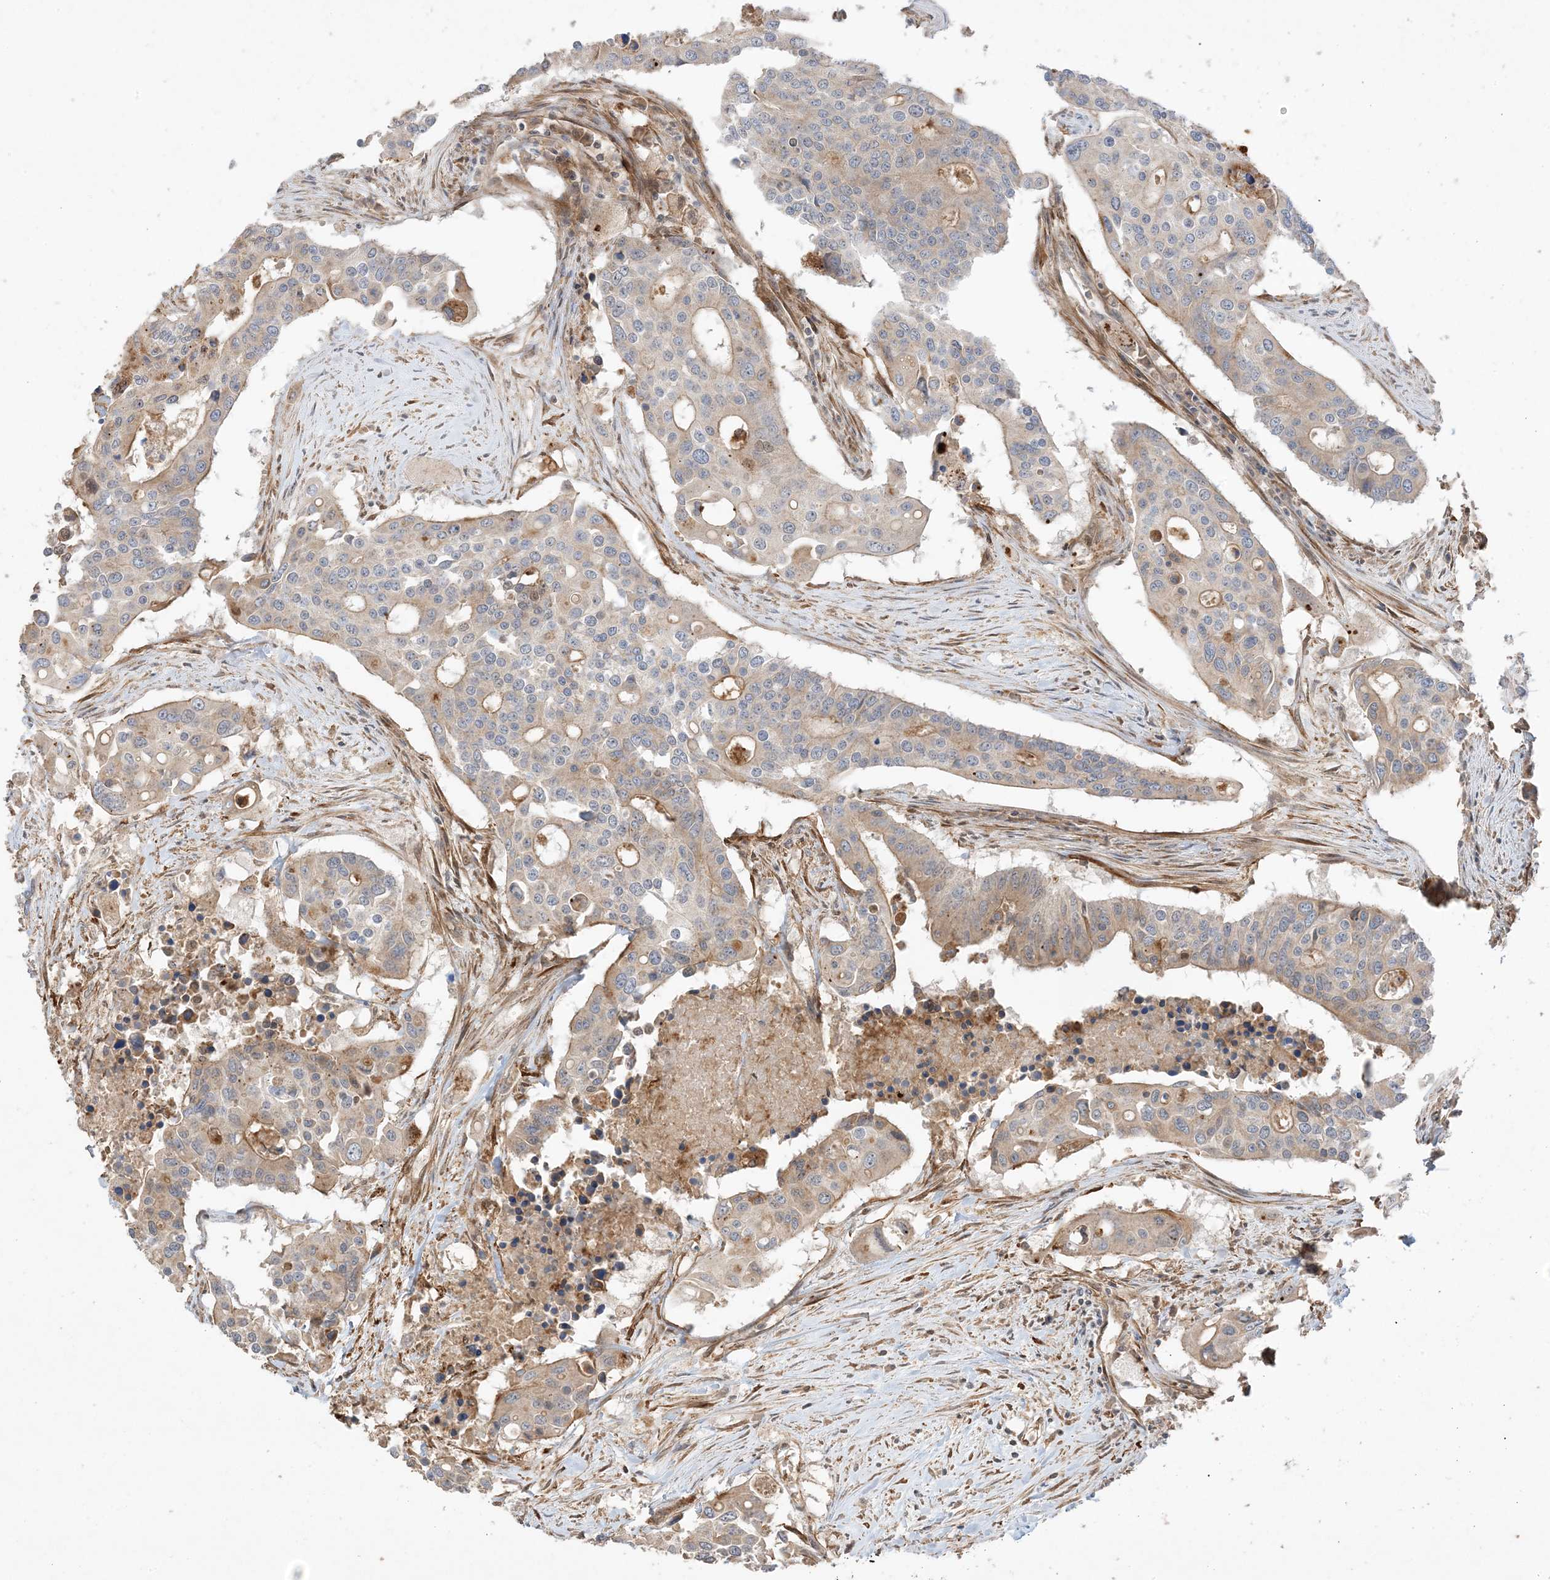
{"staining": {"intensity": "moderate", "quantity": "<25%", "location": "cytoplasmic/membranous"}, "tissue": "colorectal cancer", "cell_type": "Tumor cells", "image_type": "cancer", "snomed": [{"axis": "morphology", "description": "Adenocarcinoma, NOS"}, {"axis": "topography", "description": "Colon"}], "caption": "Colorectal cancer (adenocarcinoma) was stained to show a protein in brown. There is low levels of moderate cytoplasmic/membranous expression in about <25% of tumor cells. (brown staining indicates protein expression, while blue staining denotes nuclei).", "gene": "ZBTB41", "patient": {"sex": "male", "age": 77}}